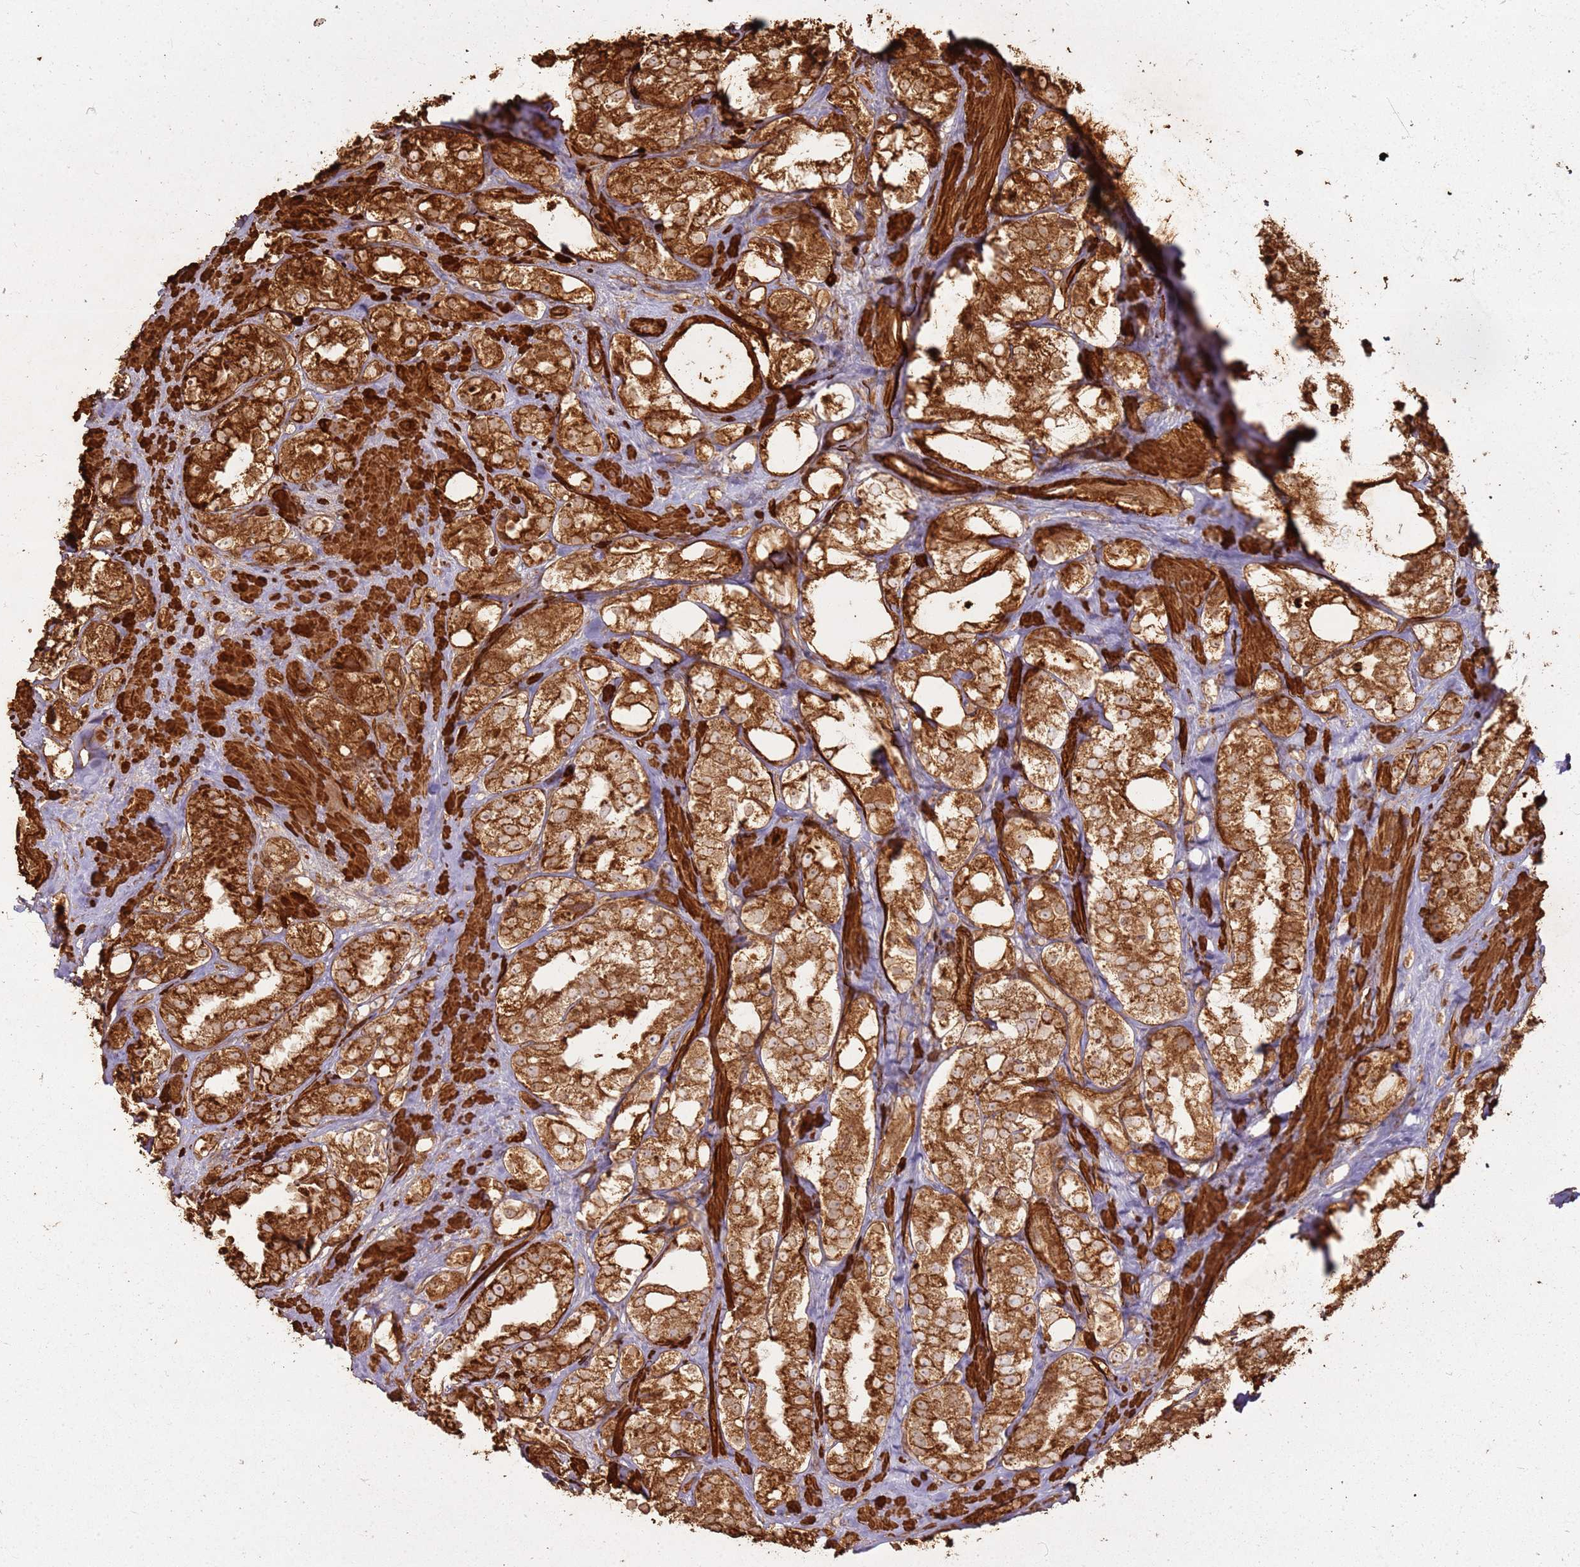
{"staining": {"intensity": "strong", "quantity": ">75%", "location": "cytoplasmic/membranous"}, "tissue": "prostate cancer", "cell_type": "Tumor cells", "image_type": "cancer", "snomed": [{"axis": "morphology", "description": "Adenocarcinoma, NOS"}, {"axis": "topography", "description": "Prostate"}], "caption": "Immunohistochemical staining of prostate adenocarcinoma displays strong cytoplasmic/membranous protein expression in approximately >75% of tumor cells. (DAB IHC, brown staining for protein, blue staining for nuclei).", "gene": "DDX59", "patient": {"sex": "male", "age": 79}}